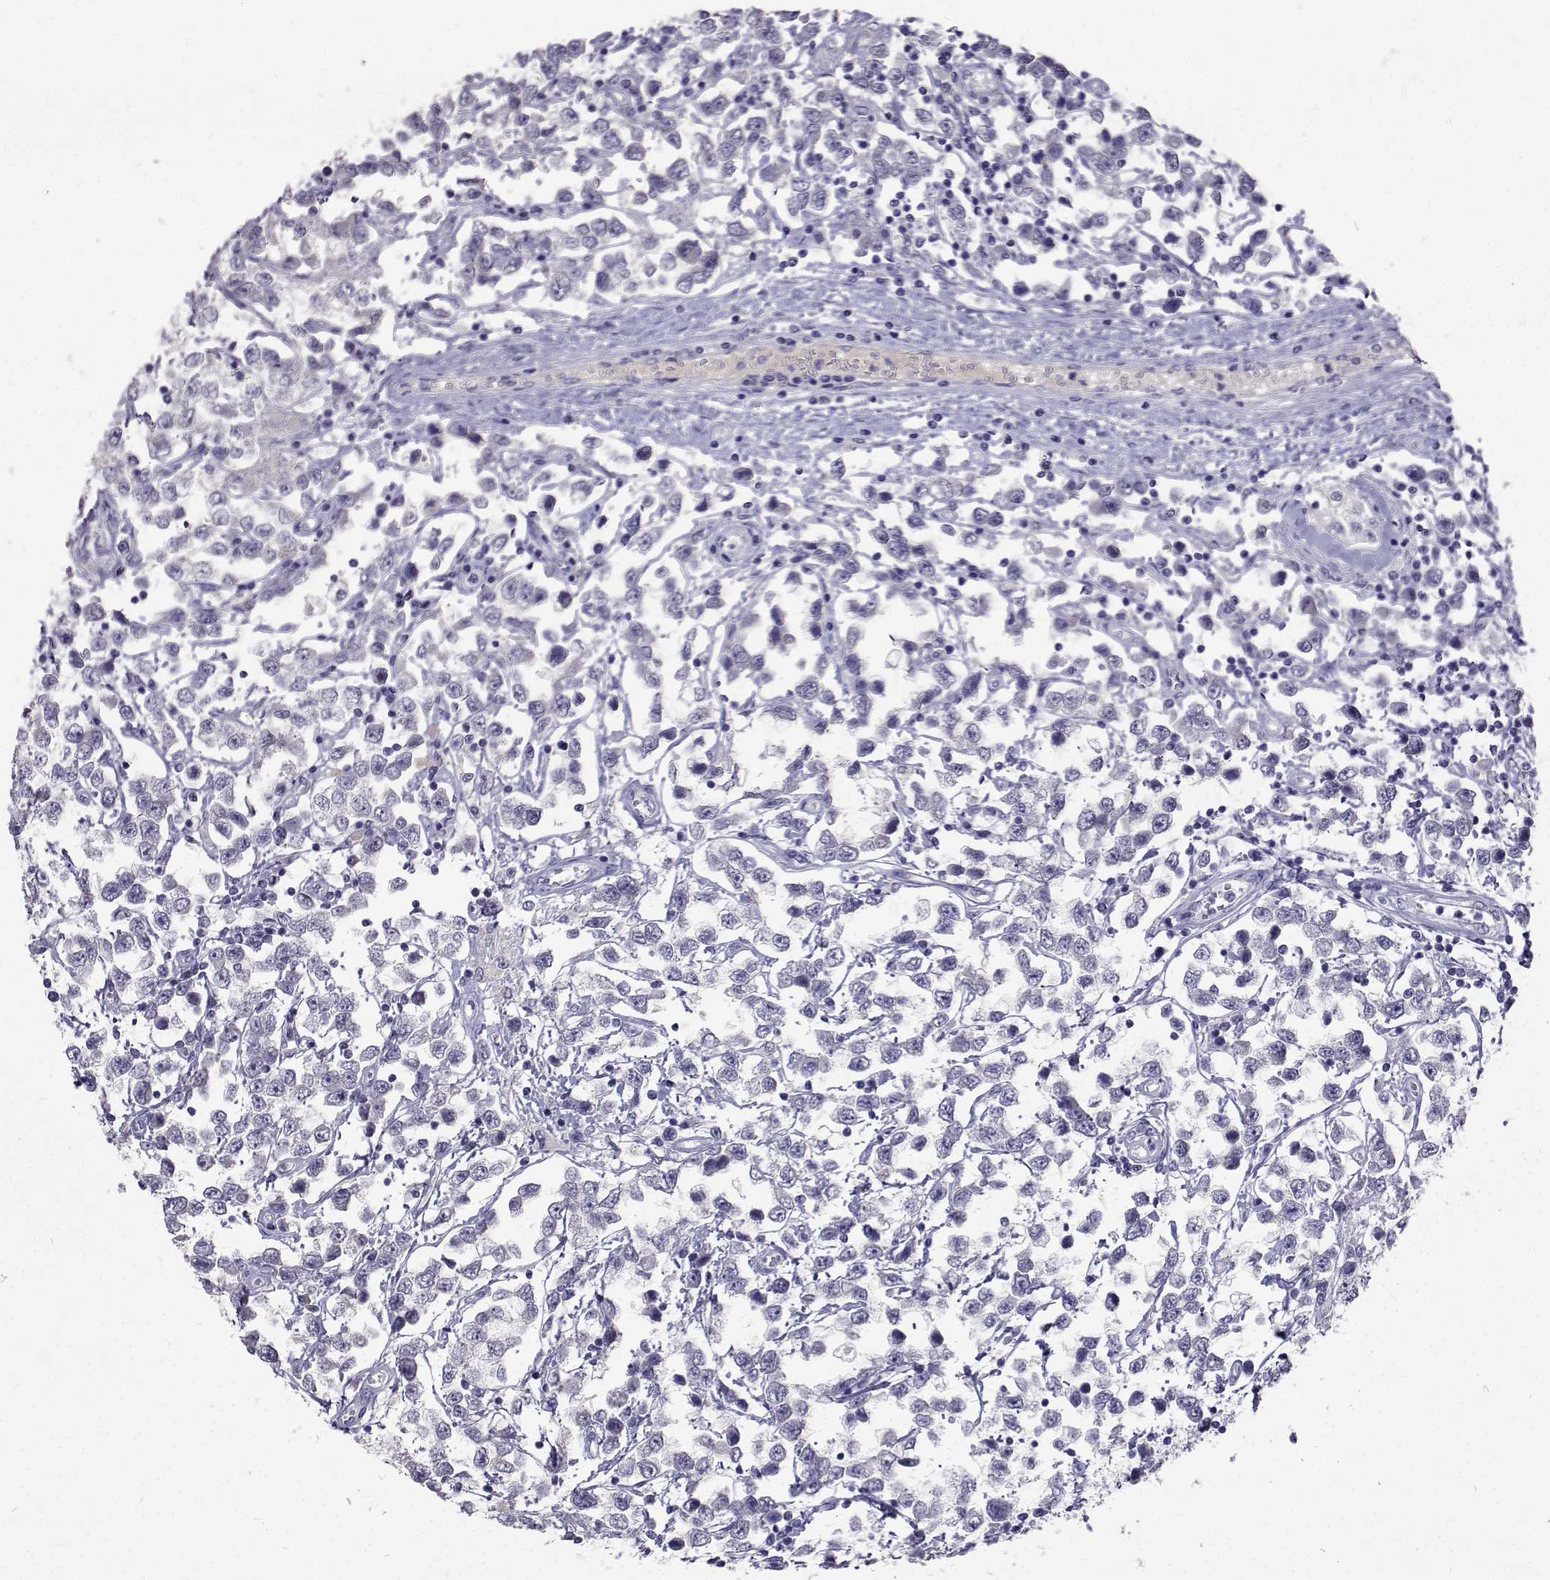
{"staining": {"intensity": "negative", "quantity": "none", "location": "none"}, "tissue": "testis cancer", "cell_type": "Tumor cells", "image_type": "cancer", "snomed": [{"axis": "morphology", "description": "Seminoma, NOS"}, {"axis": "topography", "description": "Testis"}], "caption": "DAB (3,3'-diaminobenzidine) immunohistochemical staining of human testis cancer displays no significant expression in tumor cells. (Immunohistochemistry, brightfield microscopy, high magnification).", "gene": "CFAP44", "patient": {"sex": "male", "age": 34}}